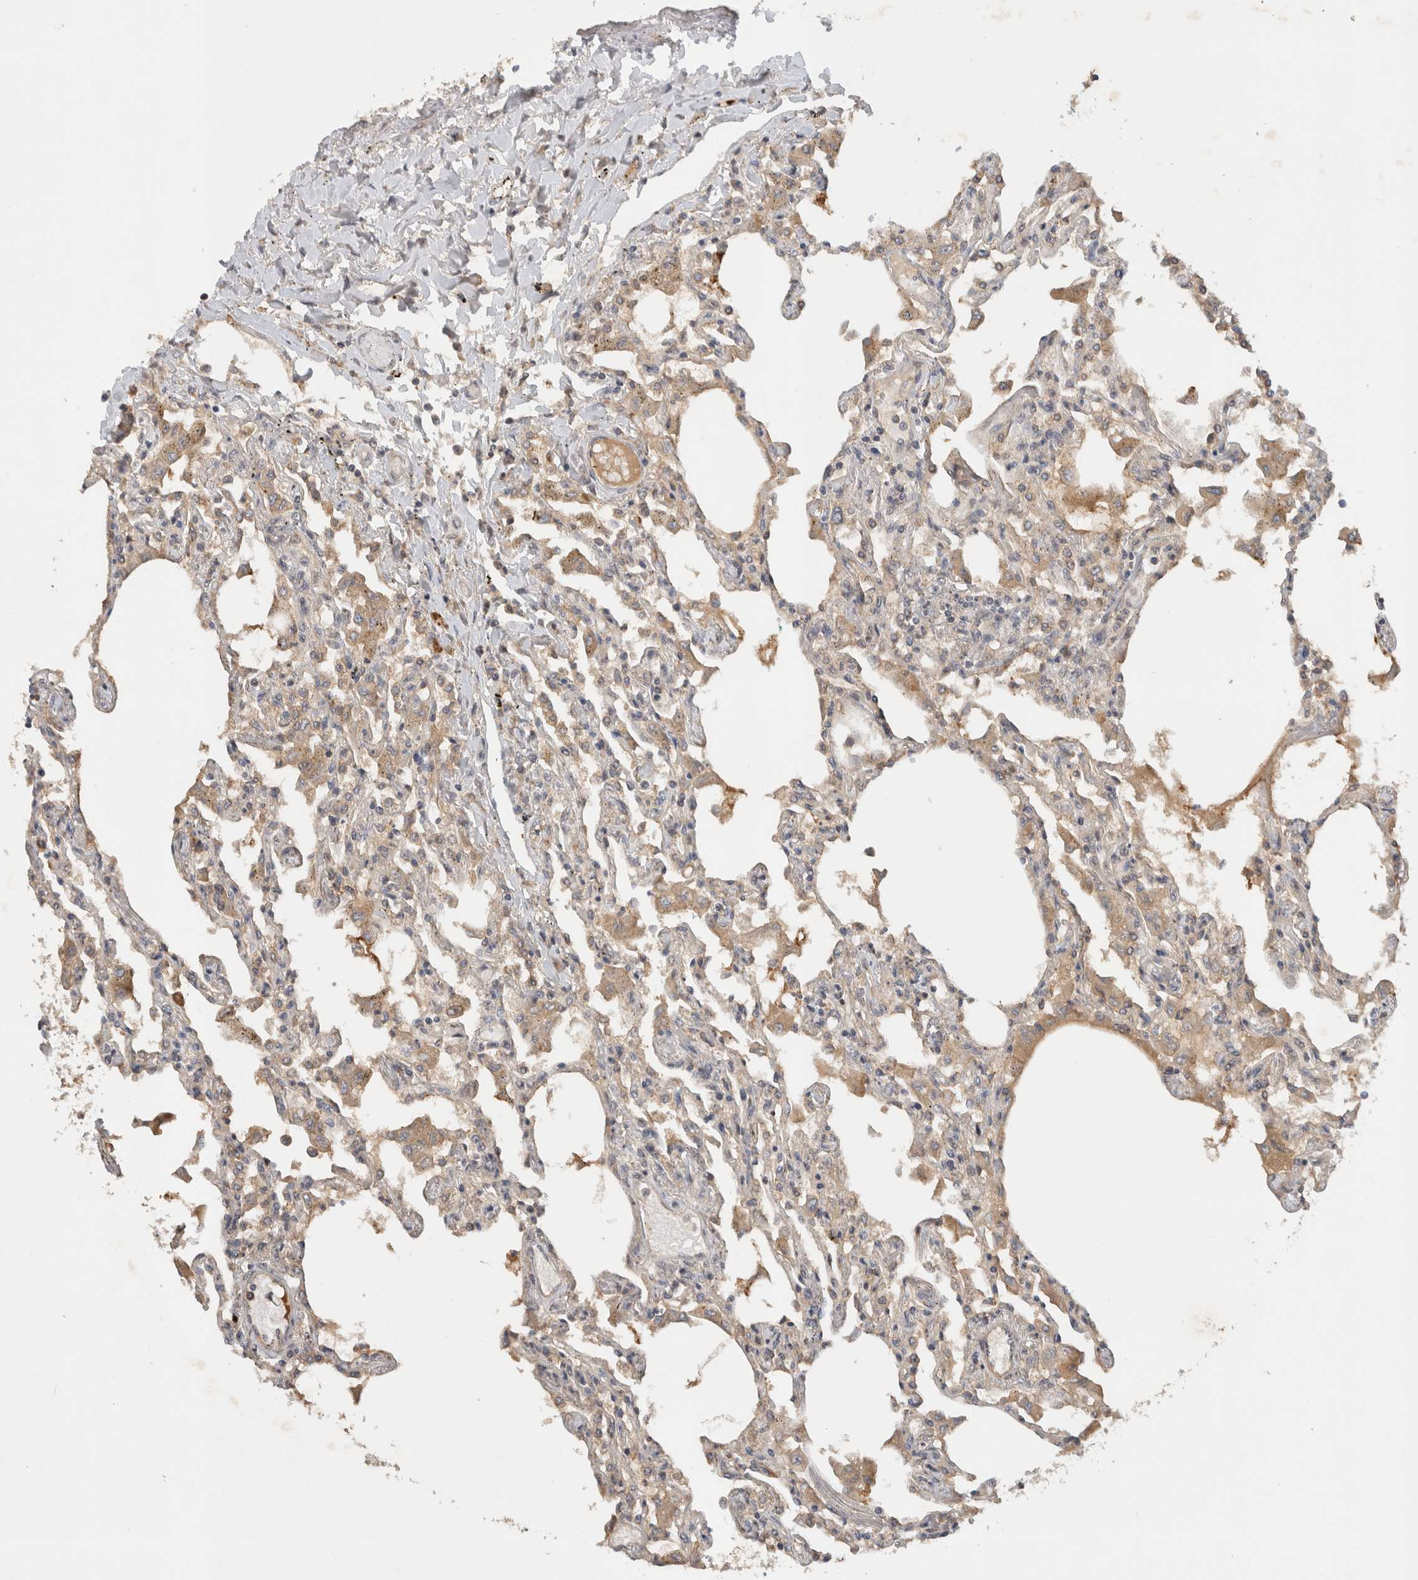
{"staining": {"intensity": "moderate", "quantity": "25%-75%", "location": "cytoplasmic/membranous"}, "tissue": "lung", "cell_type": "Alveolar cells", "image_type": "normal", "snomed": [{"axis": "morphology", "description": "Normal tissue, NOS"}, {"axis": "topography", "description": "Bronchus"}, {"axis": "topography", "description": "Lung"}], "caption": "DAB immunohistochemical staining of benign lung reveals moderate cytoplasmic/membranous protein positivity in approximately 25%-75% of alveolar cells. (DAB (3,3'-diaminobenzidine) IHC, brown staining for protein, blue staining for nuclei).", "gene": "ARMC9", "patient": {"sex": "female", "age": 49}}